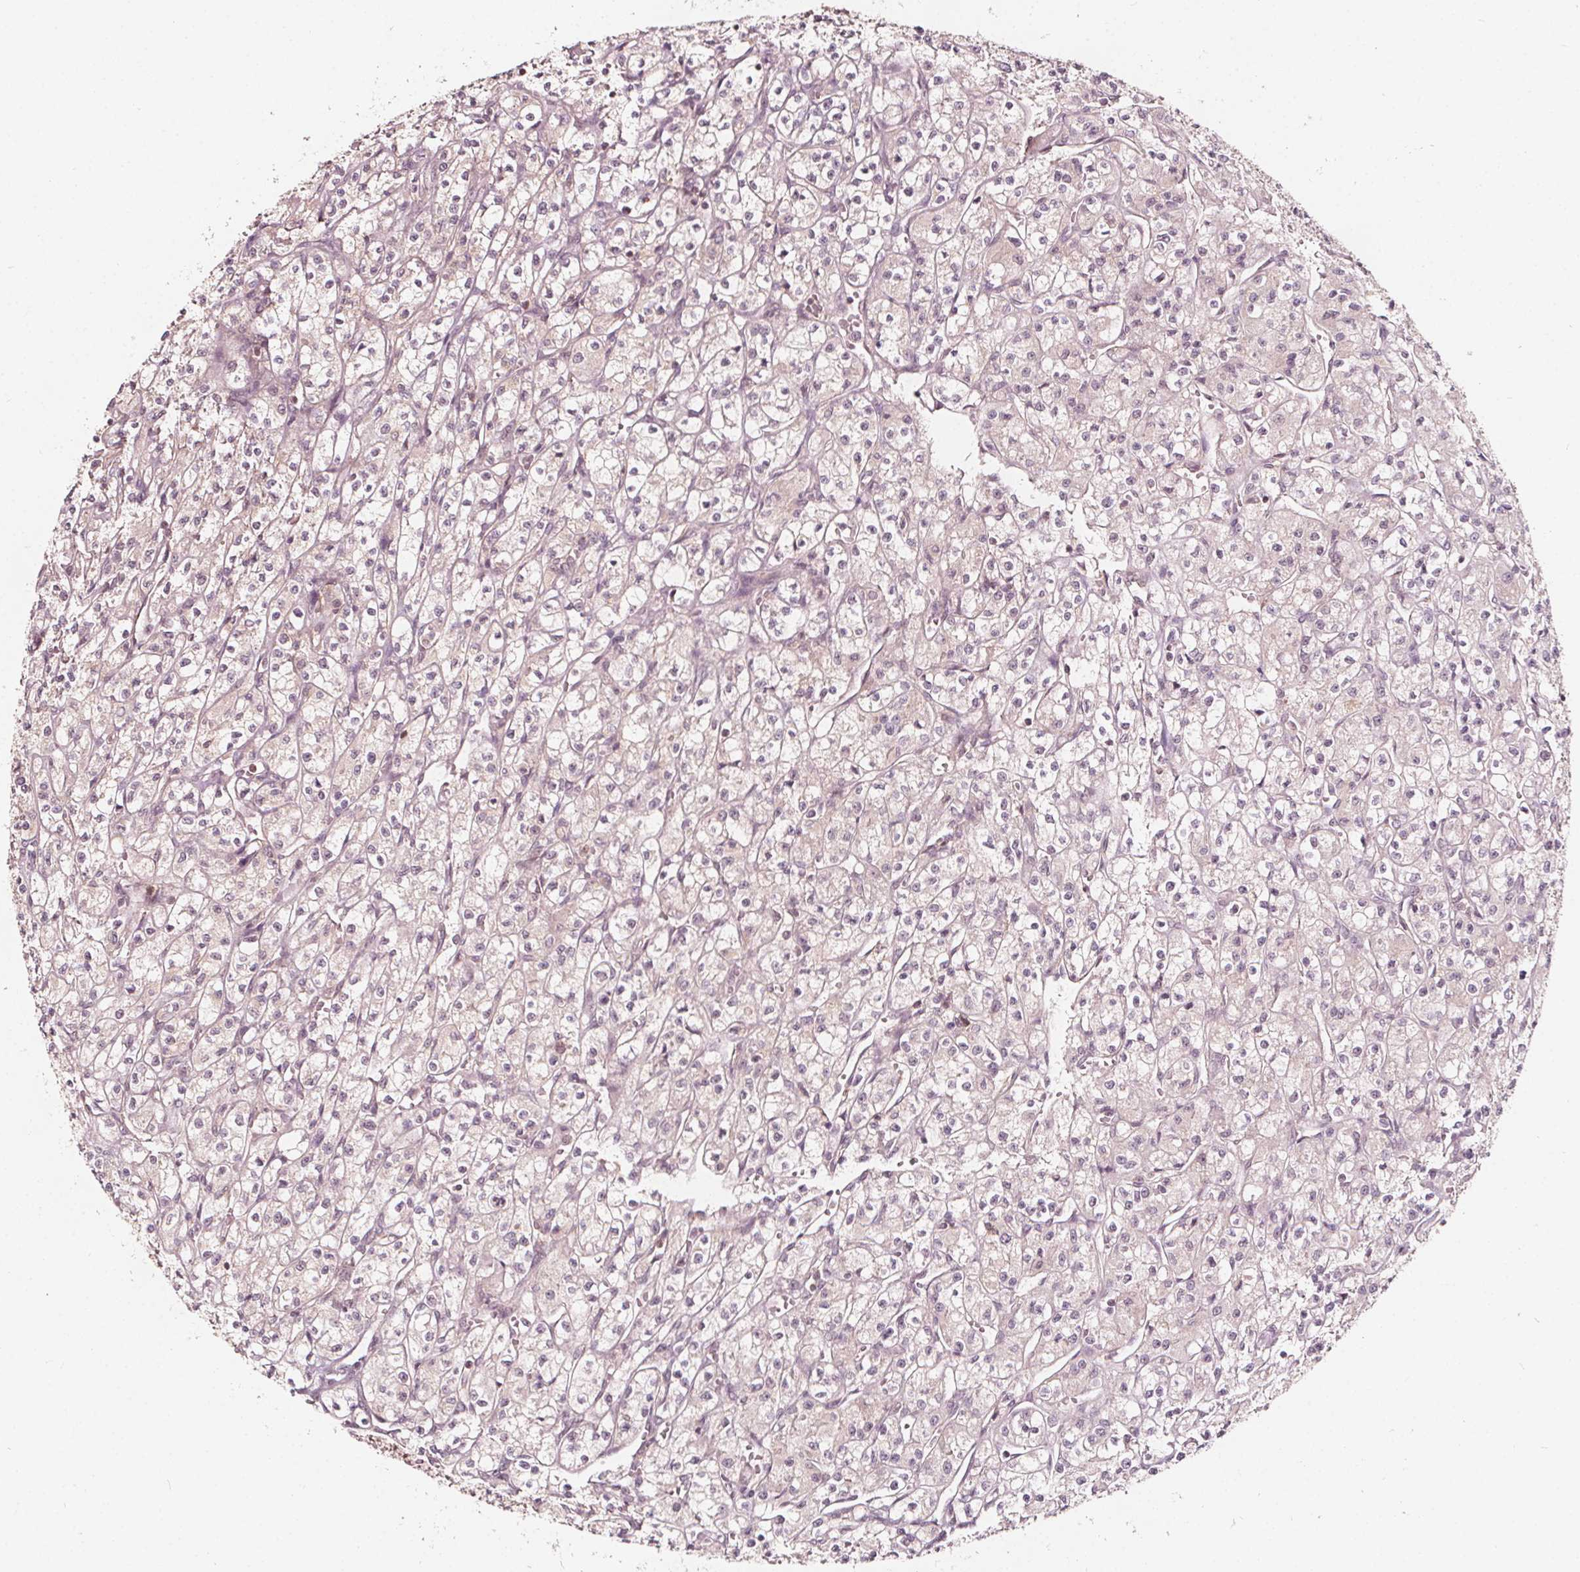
{"staining": {"intensity": "negative", "quantity": "none", "location": "none"}, "tissue": "renal cancer", "cell_type": "Tumor cells", "image_type": "cancer", "snomed": [{"axis": "morphology", "description": "Adenocarcinoma, NOS"}, {"axis": "topography", "description": "Kidney"}], "caption": "Immunohistochemical staining of renal cancer (adenocarcinoma) displays no significant expression in tumor cells.", "gene": "AIP", "patient": {"sex": "female", "age": 70}}